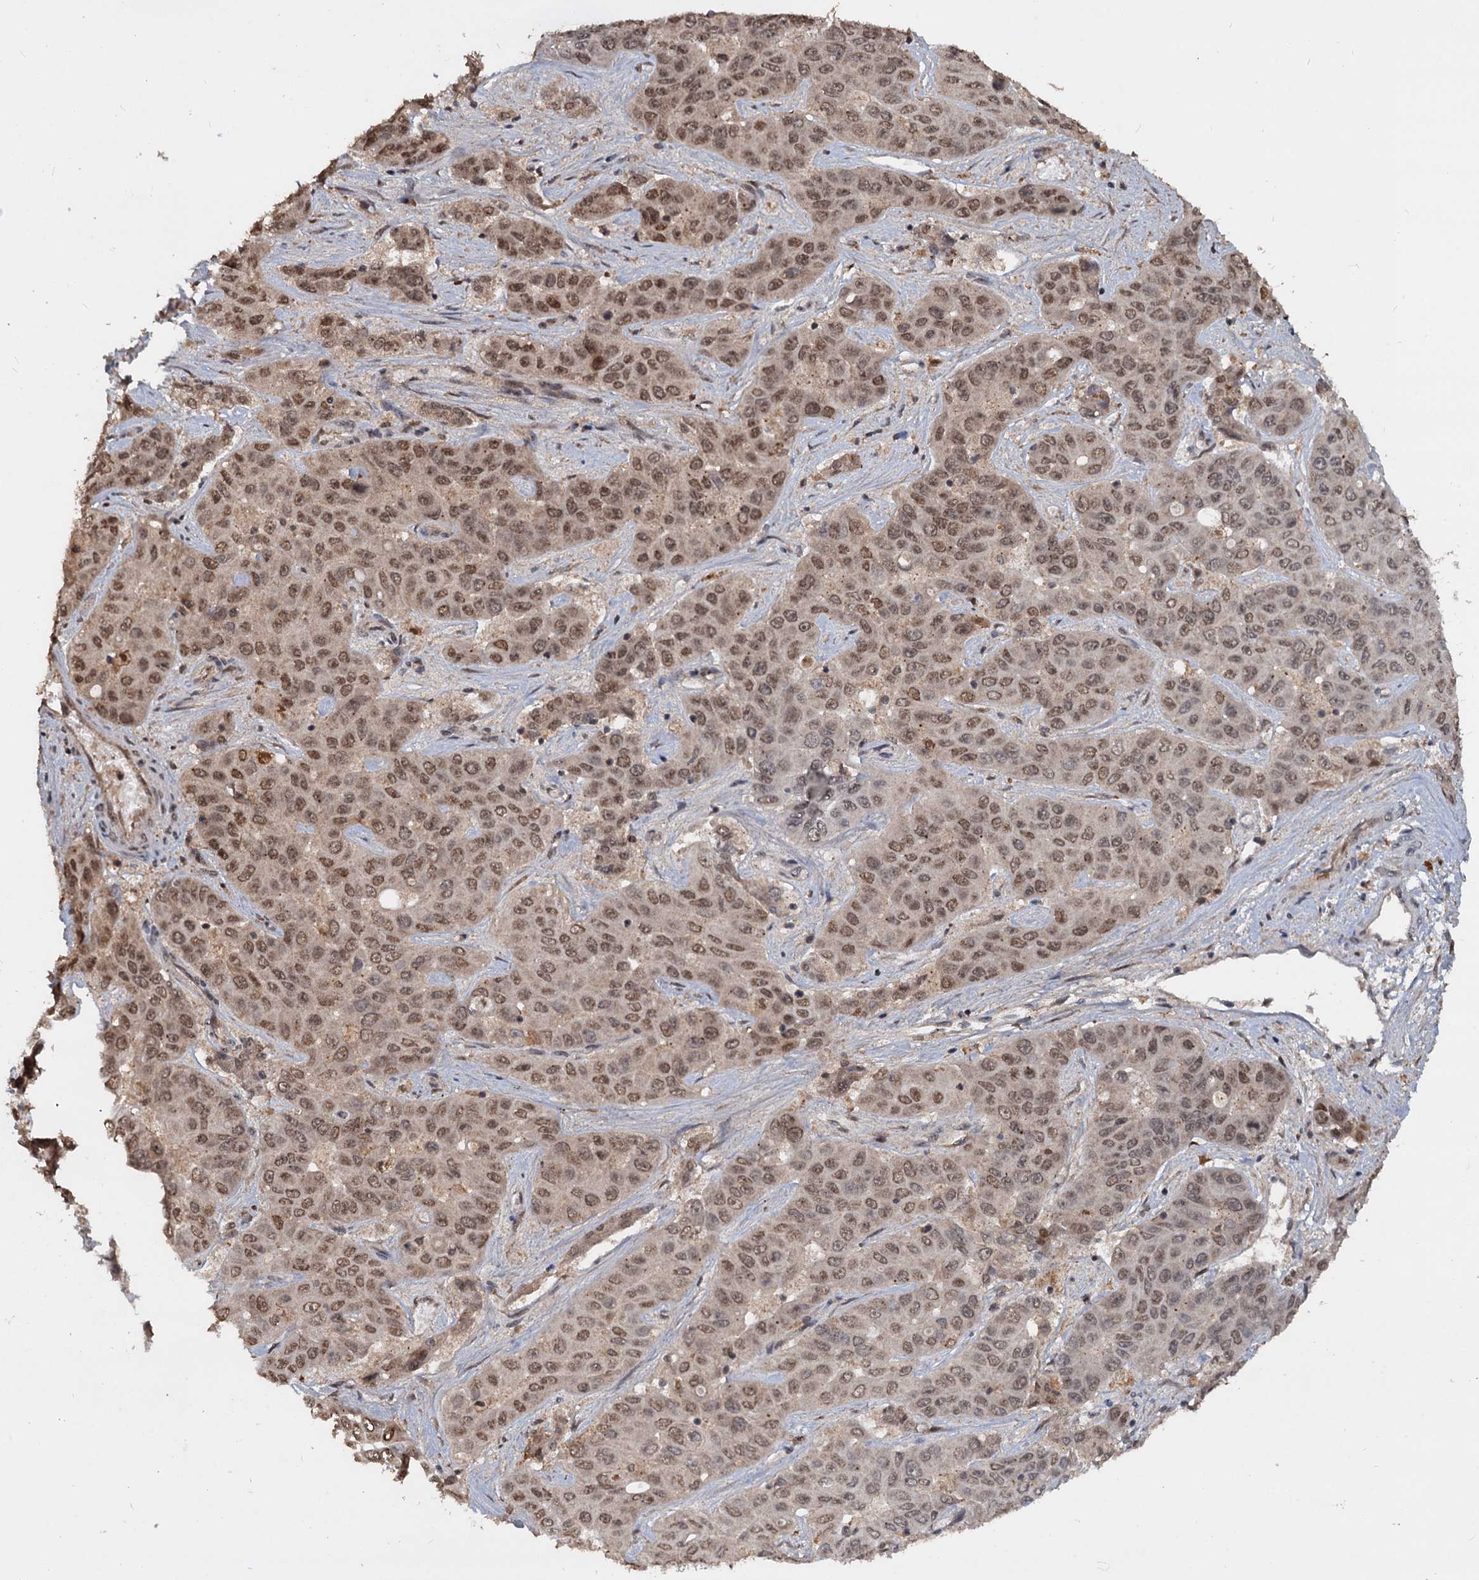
{"staining": {"intensity": "moderate", "quantity": ">75%", "location": "nuclear"}, "tissue": "liver cancer", "cell_type": "Tumor cells", "image_type": "cancer", "snomed": [{"axis": "morphology", "description": "Cholangiocarcinoma"}, {"axis": "topography", "description": "Liver"}], "caption": "Human cholangiocarcinoma (liver) stained with a protein marker demonstrates moderate staining in tumor cells.", "gene": "FAM216B", "patient": {"sex": "female", "age": 52}}